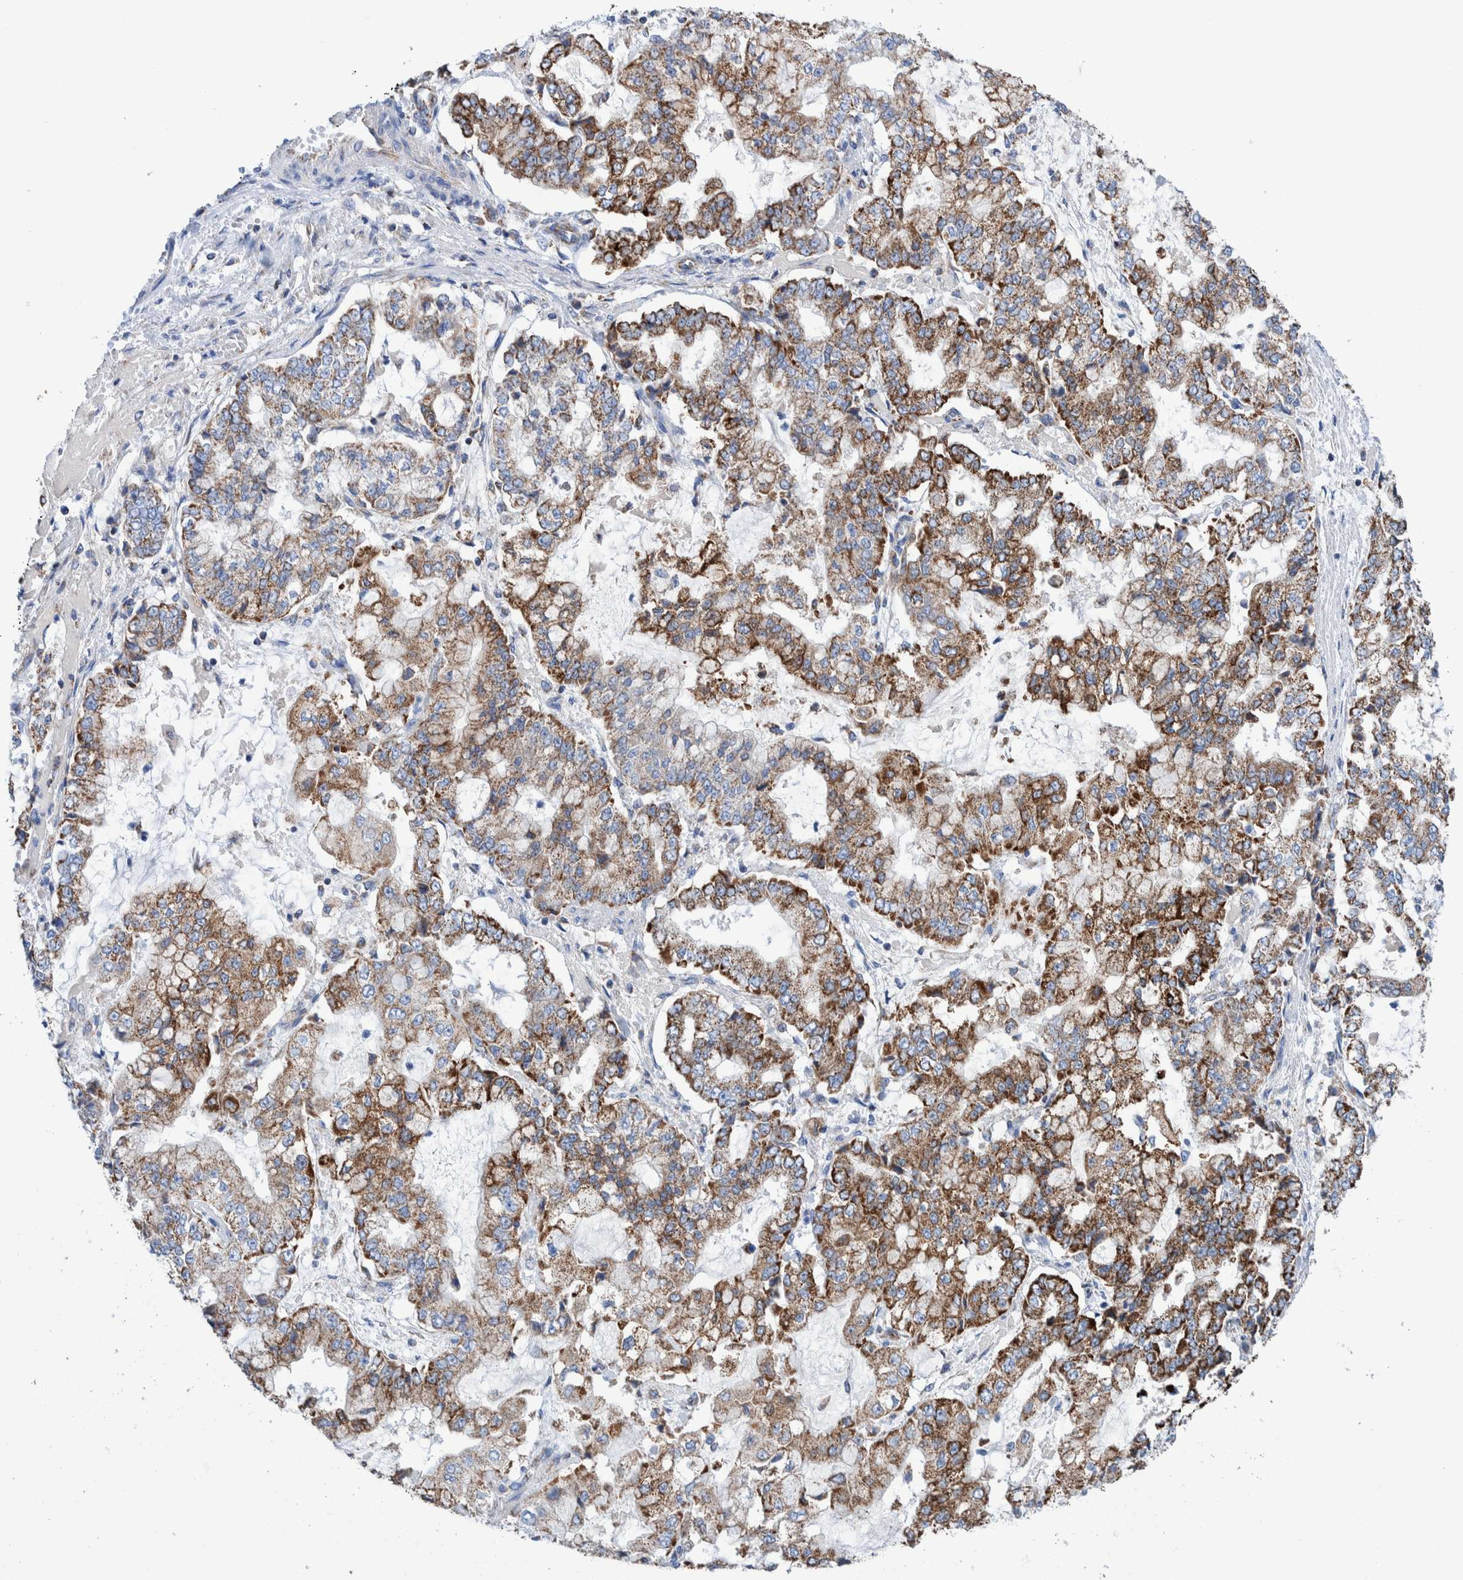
{"staining": {"intensity": "moderate", "quantity": ">75%", "location": "cytoplasmic/membranous"}, "tissue": "stomach cancer", "cell_type": "Tumor cells", "image_type": "cancer", "snomed": [{"axis": "morphology", "description": "Adenocarcinoma, NOS"}, {"axis": "topography", "description": "Stomach"}], "caption": "Protein expression analysis of human stomach cancer reveals moderate cytoplasmic/membranous expression in approximately >75% of tumor cells.", "gene": "DECR1", "patient": {"sex": "male", "age": 76}}